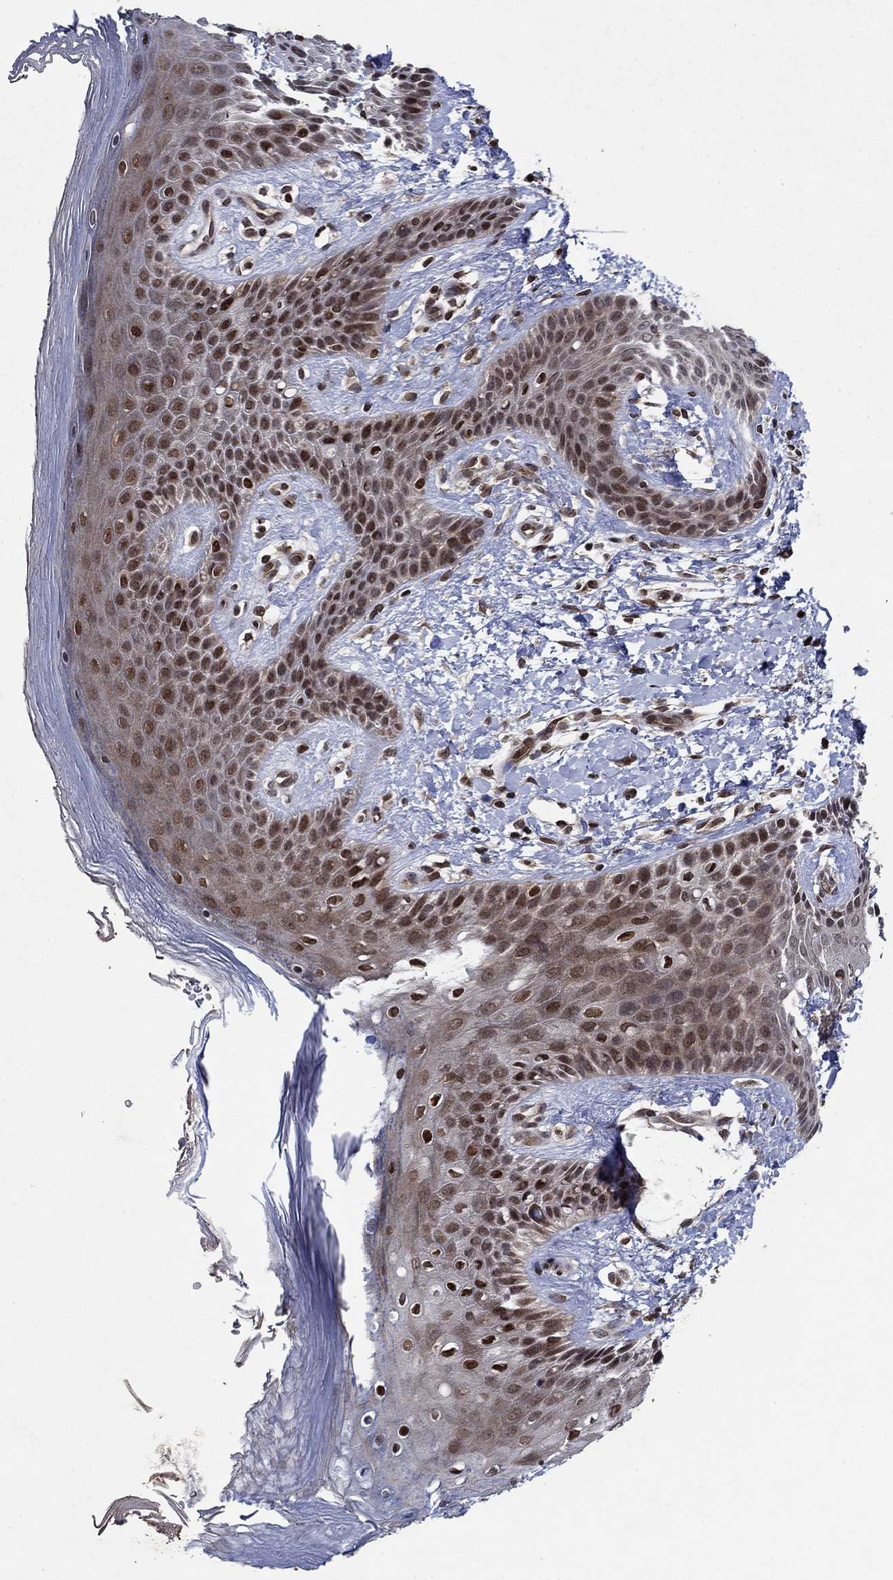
{"staining": {"intensity": "strong", "quantity": "25%-75%", "location": "nuclear"}, "tissue": "skin", "cell_type": "Epidermal cells", "image_type": "normal", "snomed": [{"axis": "morphology", "description": "Normal tissue, NOS"}, {"axis": "topography", "description": "Anal"}], "caption": "IHC of normal skin reveals high levels of strong nuclear expression in approximately 25%-75% of epidermal cells.", "gene": "PRICKLE4", "patient": {"sex": "male", "age": 36}}